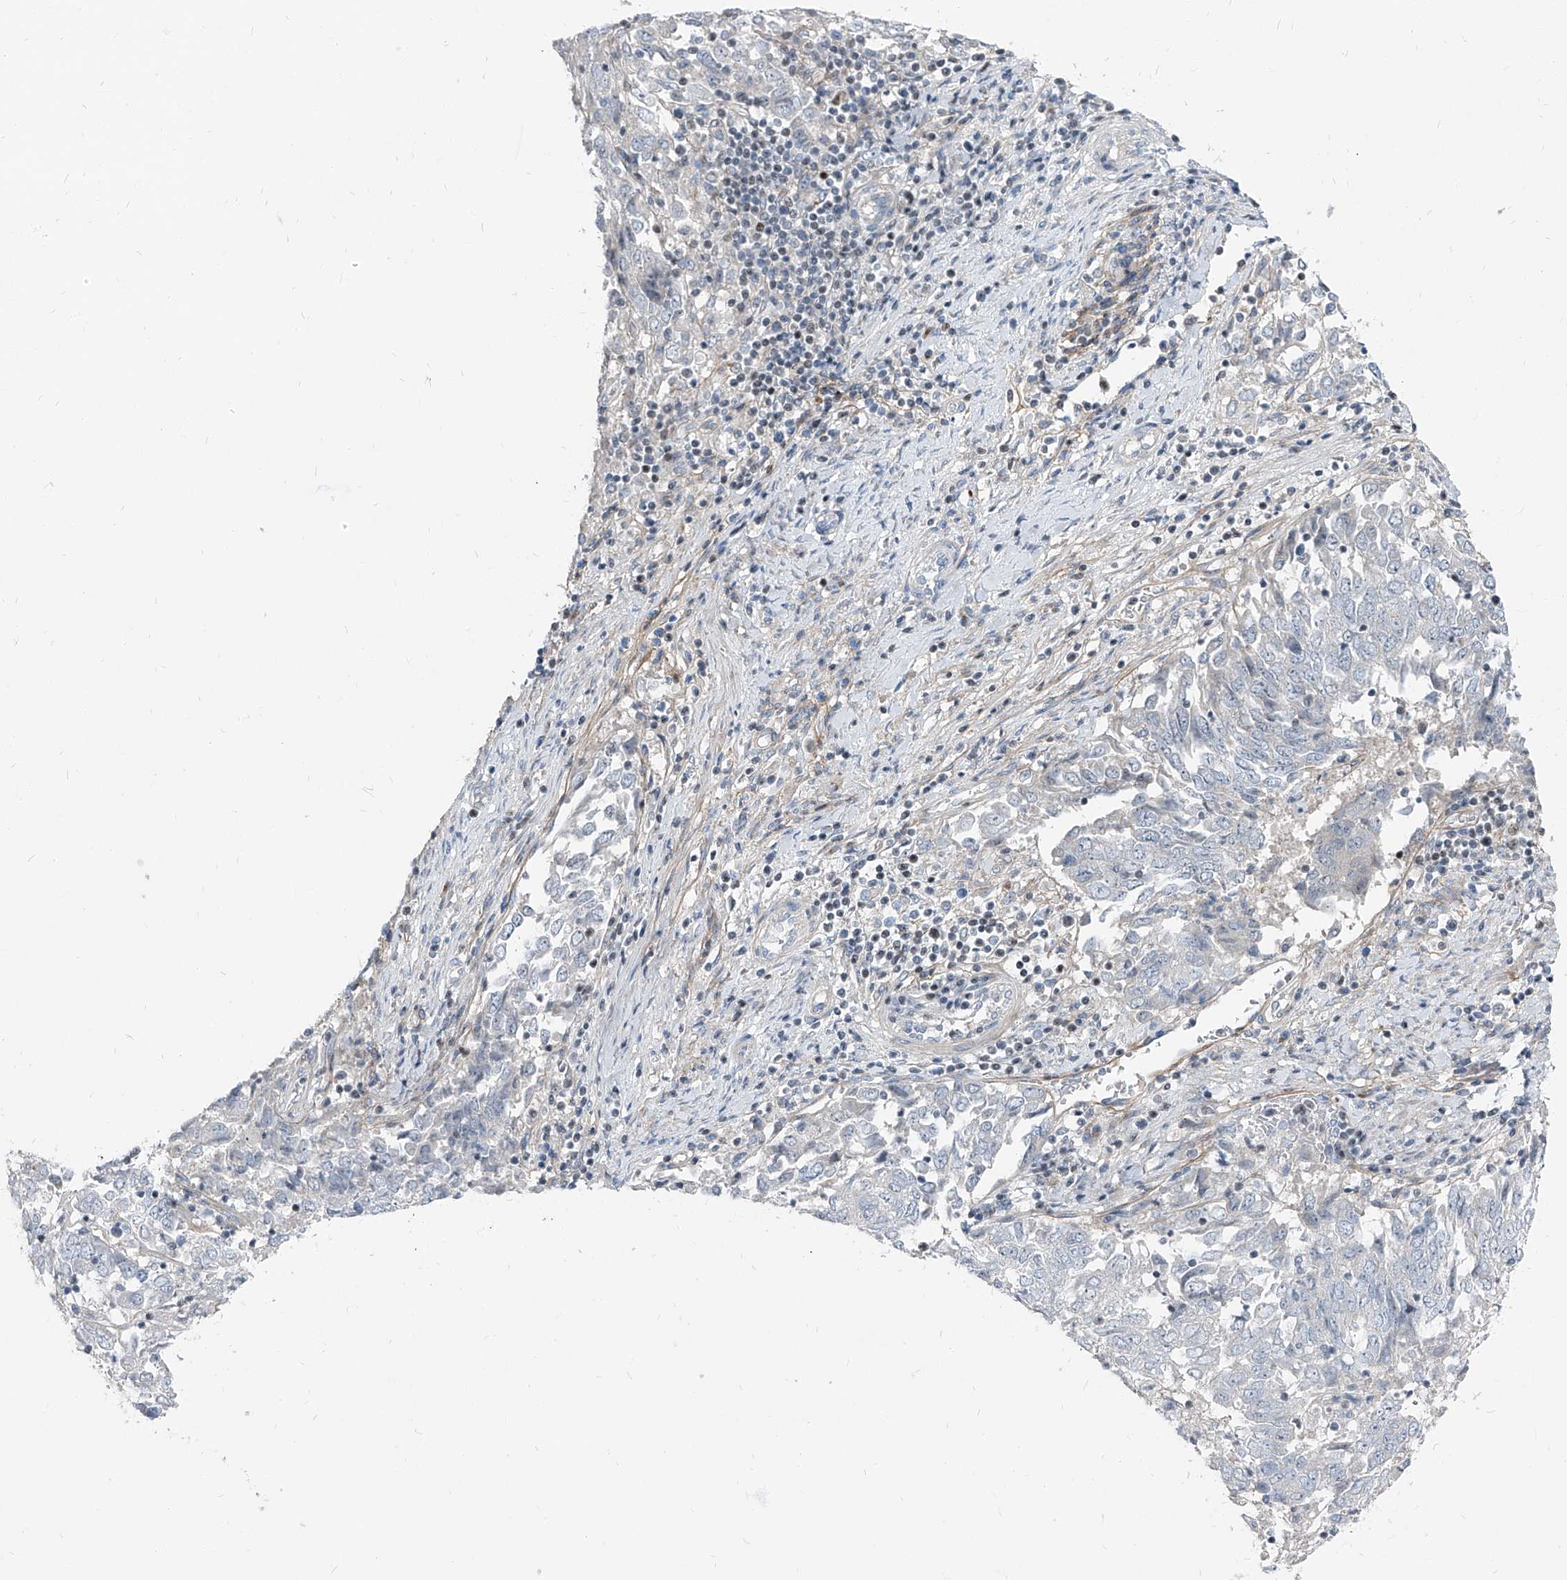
{"staining": {"intensity": "negative", "quantity": "none", "location": "none"}, "tissue": "endometrial cancer", "cell_type": "Tumor cells", "image_type": "cancer", "snomed": [{"axis": "morphology", "description": "Adenocarcinoma, NOS"}, {"axis": "topography", "description": "Endometrium"}], "caption": "Tumor cells are negative for brown protein staining in adenocarcinoma (endometrial). Brightfield microscopy of immunohistochemistry stained with DAB (brown) and hematoxylin (blue), captured at high magnification.", "gene": "HOXA3", "patient": {"sex": "female", "age": 80}}